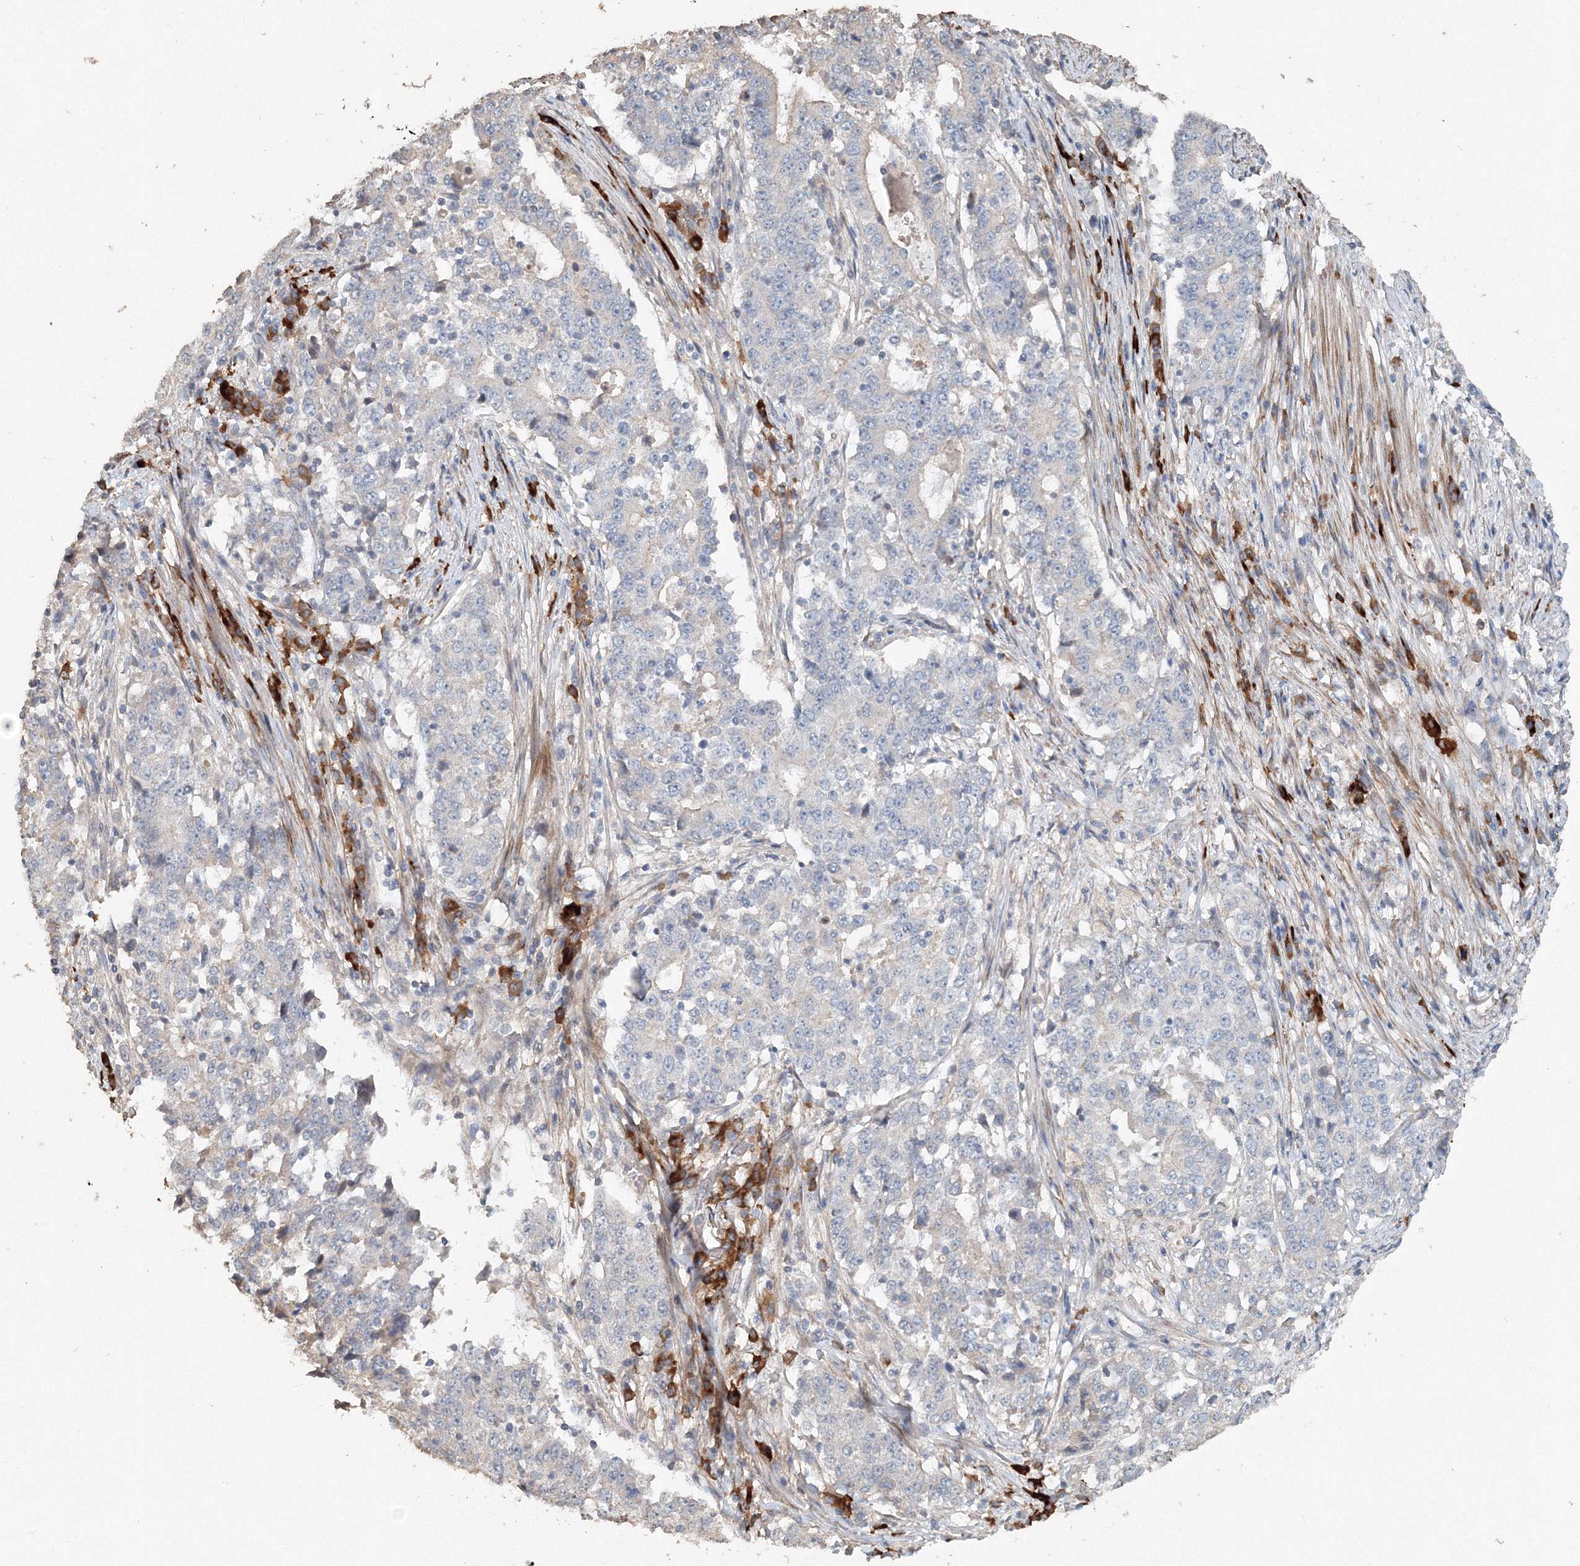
{"staining": {"intensity": "negative", "quantity": "none", "location": "none"}, "tissue": "stomach cancer", "cell_type": "Tumor cells", "image_type": "cancer", "snomed": [{"axis": "morphology", "description": "Adenocarcinoma, NOS"}, {"axis": "topography", "description": "Stomach"}], "caption": "IHC of adenocarcinoma (stomach) reveals no staining in tumor cells. The staining is performed using DAB brown chromogen with nuclei counter-stained in using hematoxylin.", "gene": "NALF2", "patient": {"sex": "male", "age": 59}}